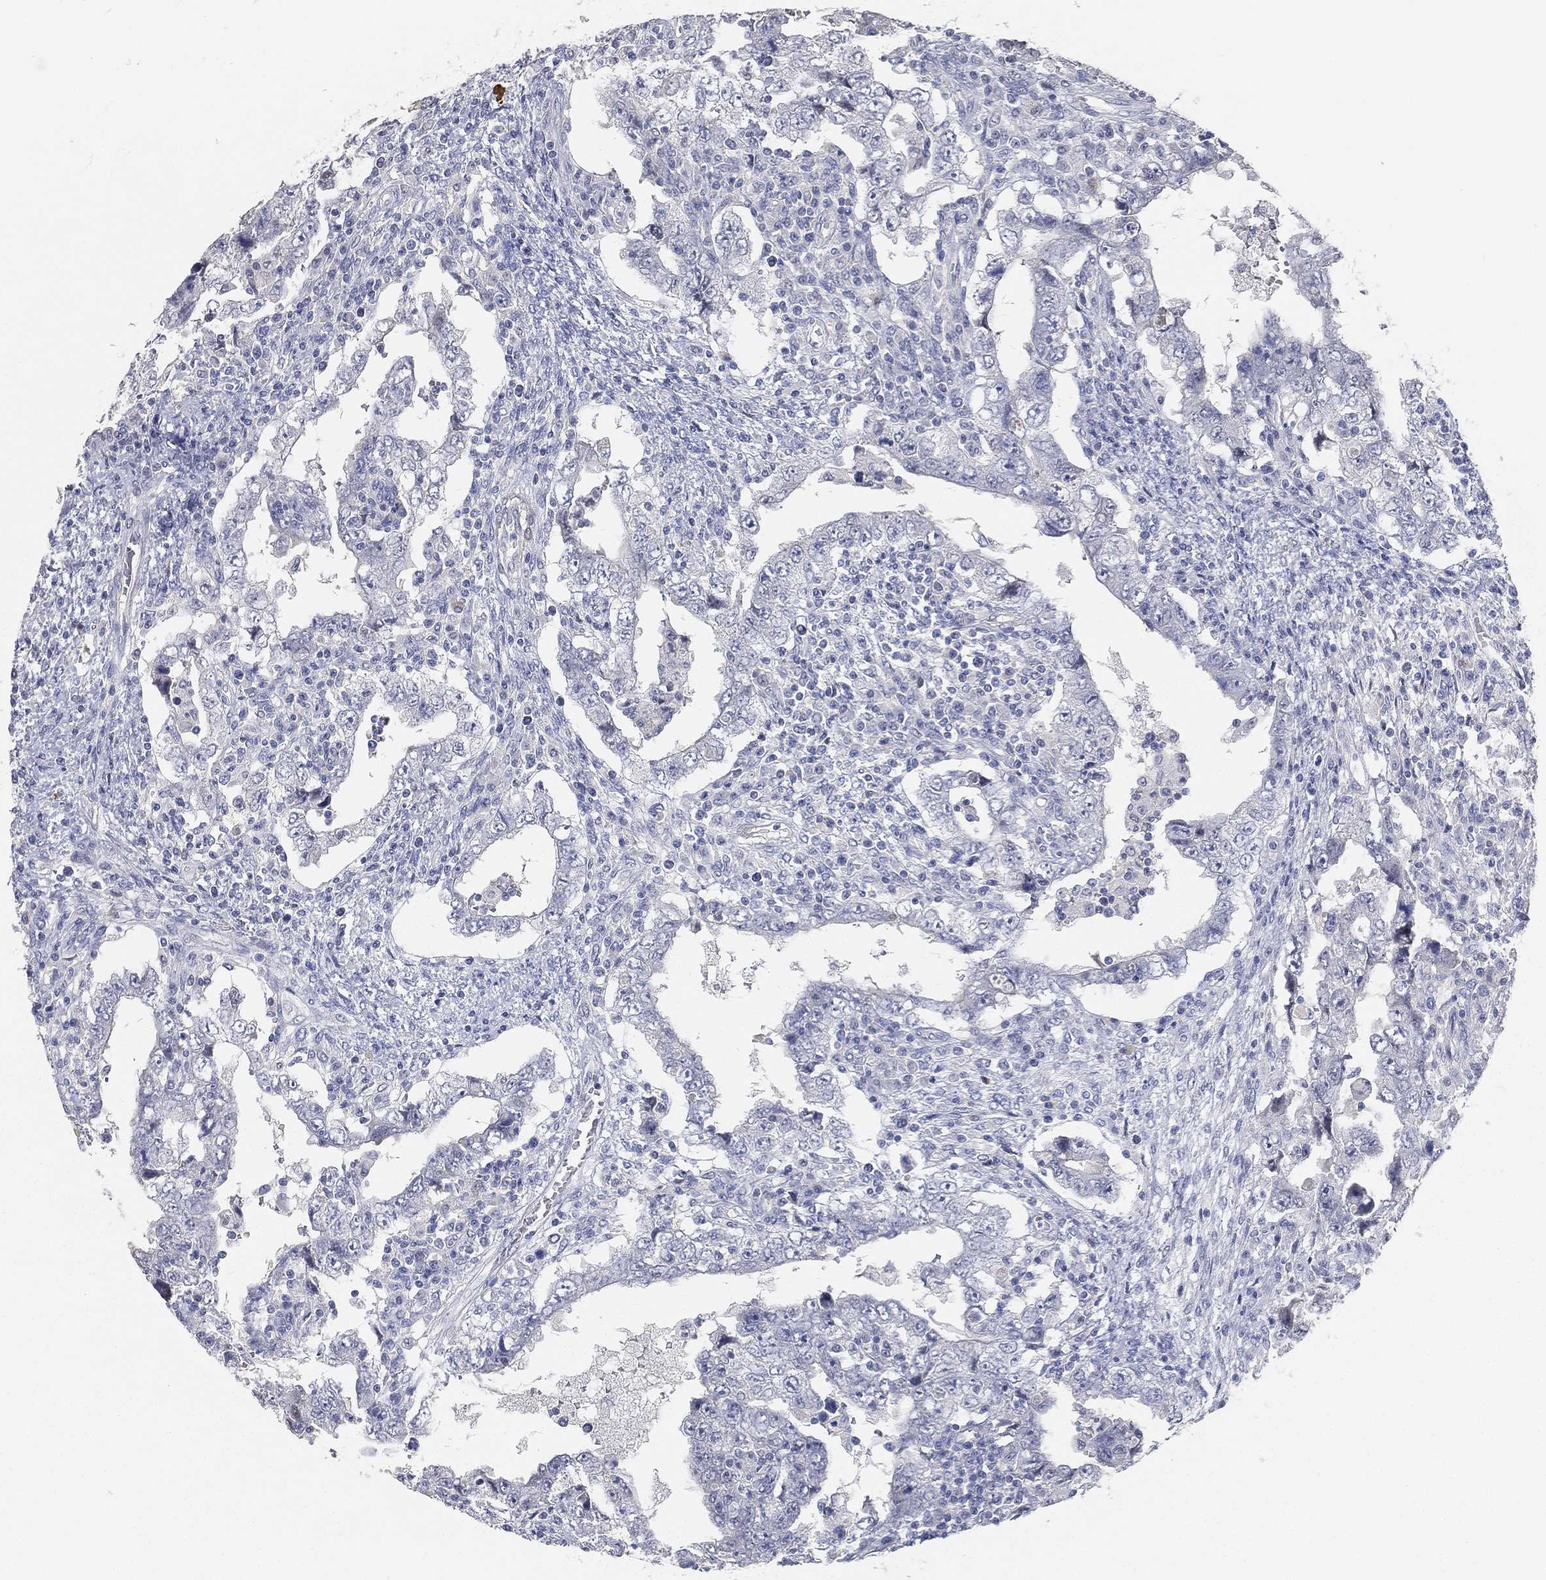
{"staining": {"intensity": "negative", "quantity": "none", "location": "none"}, "tissue": "testis cancer", "cell_type": "Tumor cells", "image_type": "cancer", "snomed": [{"axis": "morphology", "description": "Carcinoma, Embryonal, NOS"}, {"axis": "topography", "description": "Testis"}], "caption": "The immunohistochemistry (IHC) micrograph has no significant staining in tumor cells of testis cancer tissue.", "gene": "GPR61", "patient": {"sex": "male", "age": 26}}